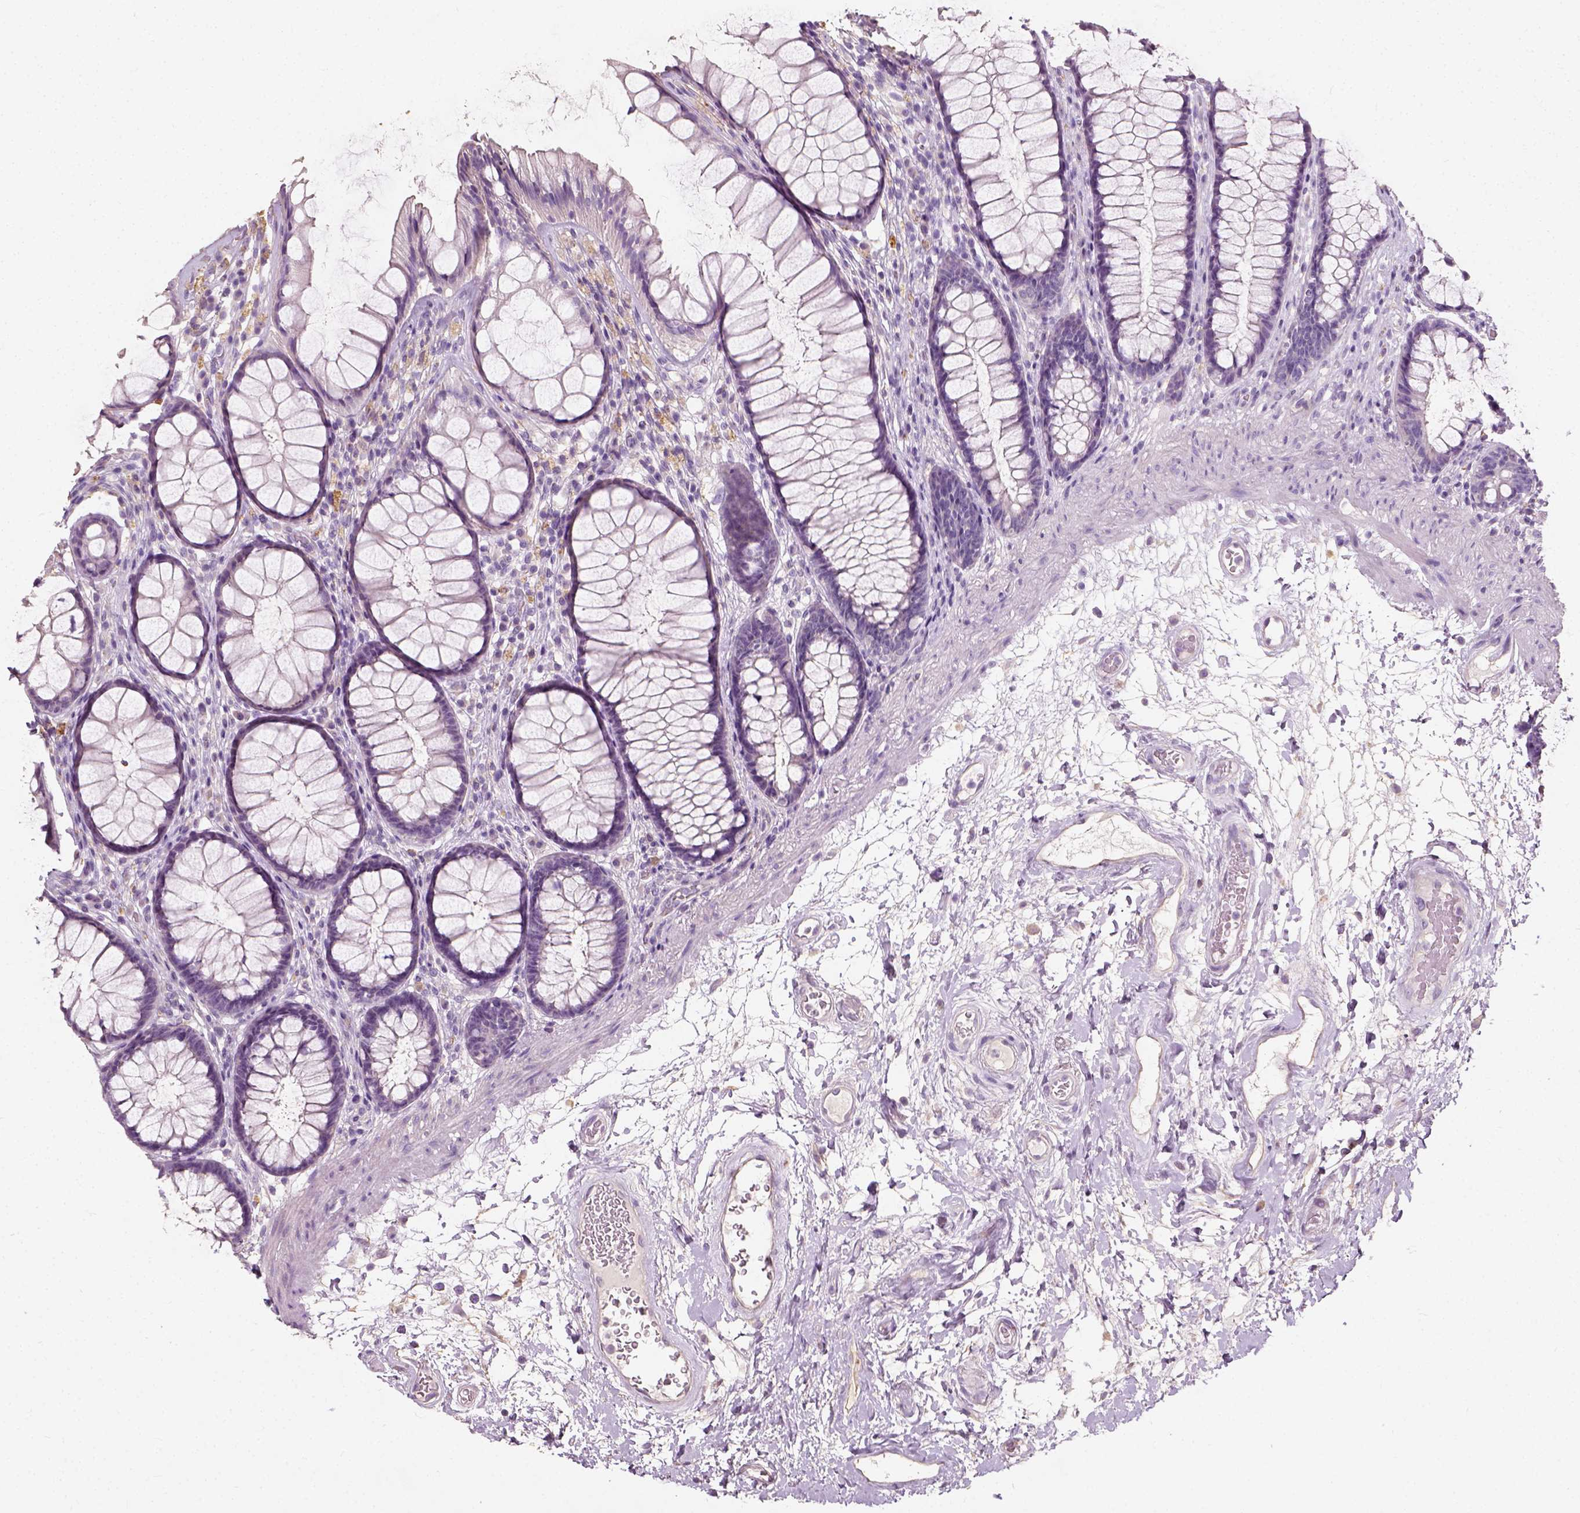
{"staining": {"intensity": "negative", "quantity": "none", "location": "none"}, "tissue": "rectum", "cell_type": "Glandular cells", "image_type": "normal", "snomed": [{"axis": "morphology", "description": "Normal tissue, NOS"}, {"axis": "topography", "description": "Rectum"}], "caption": "Immunohistochemistry image of normal rectum: rectum stained with DAB (3,3'-diaminobenzidine) shows no significant protein positivity in glandular cells.", "gene": "DHCR24", "patient": {"sex": "male", "age": 72}}